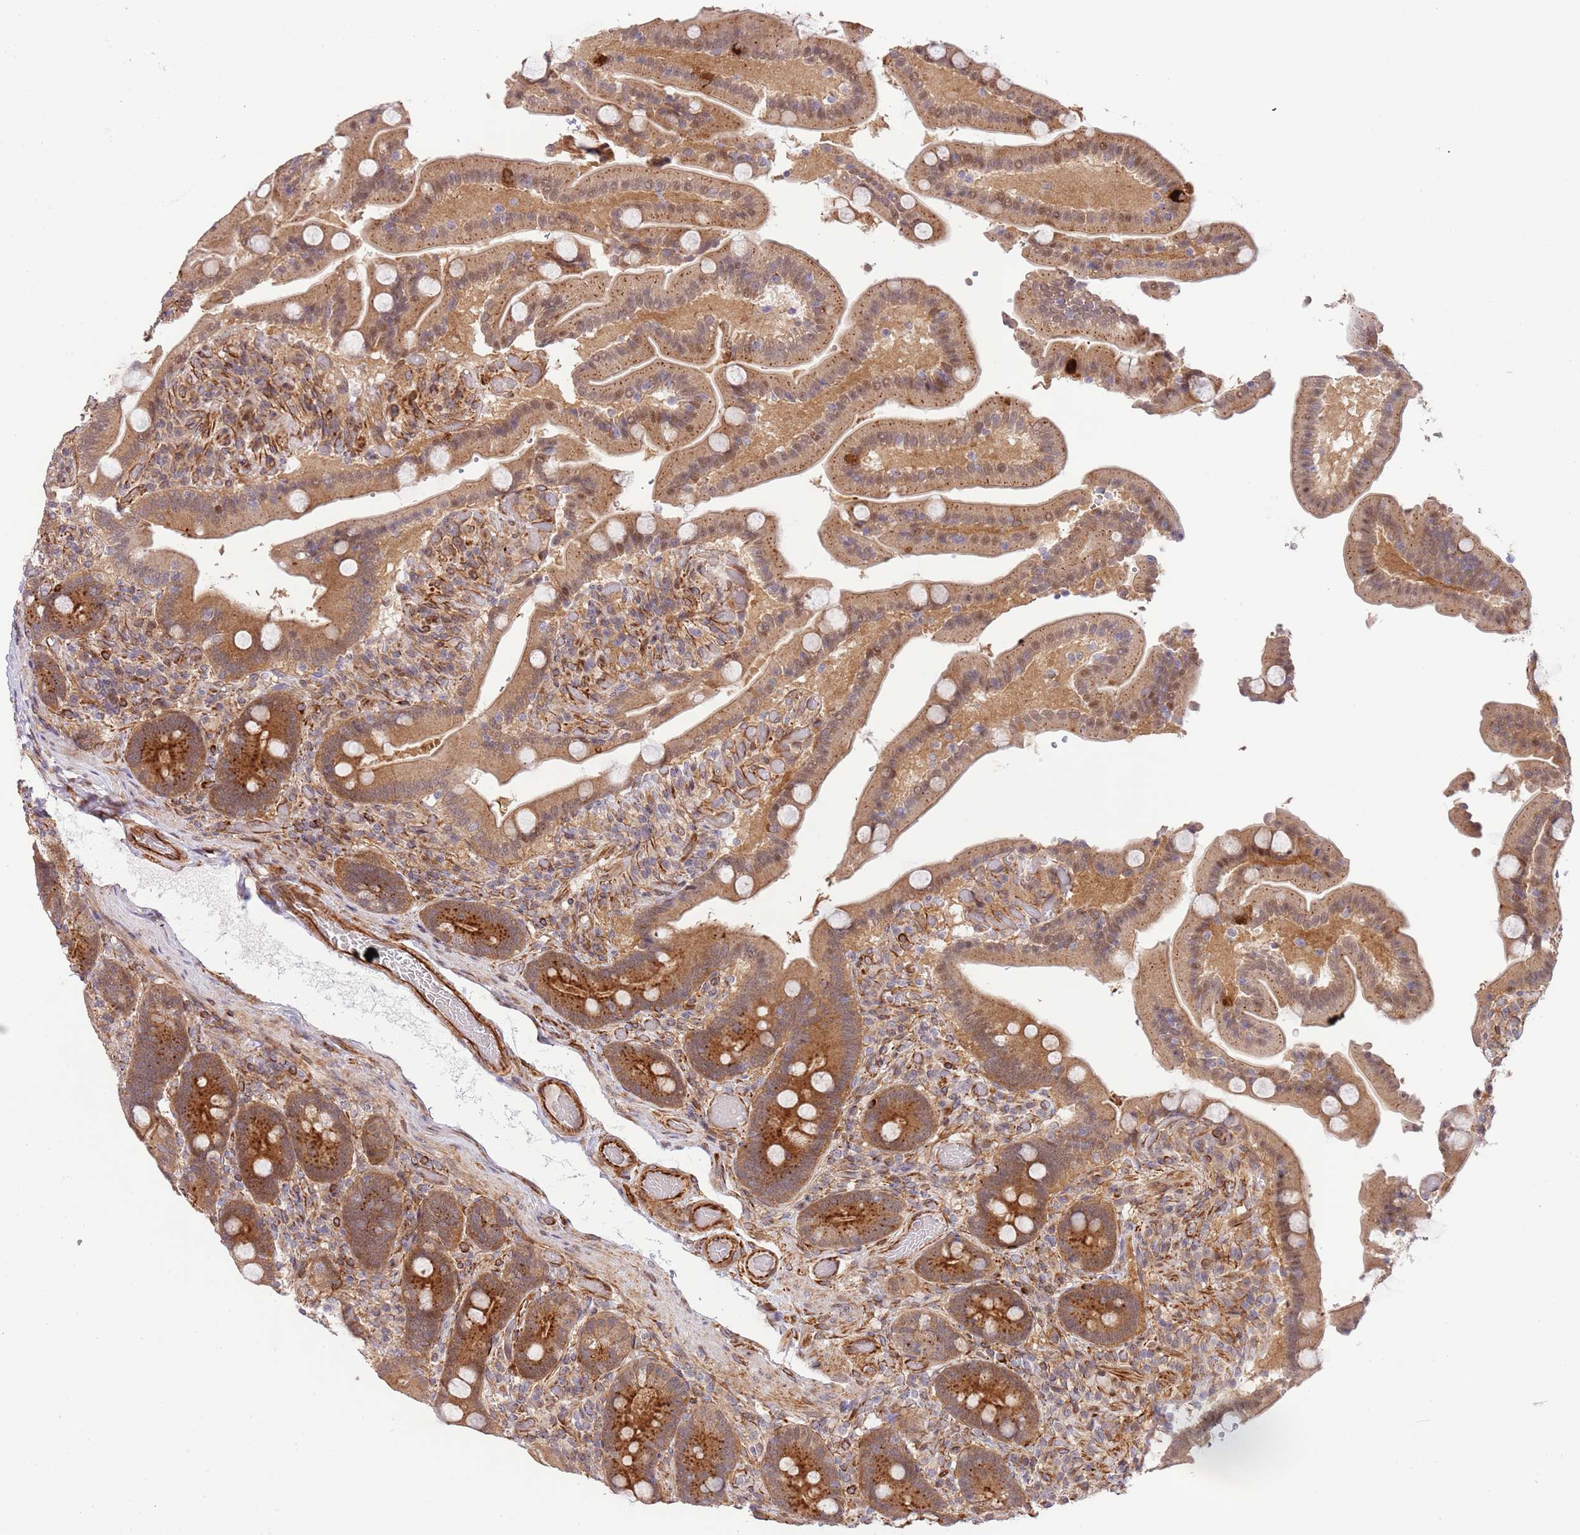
{"staining": {"intensity": "moderate", "quantity": ">75%", "location": "cytoplasmic/membranous"}, "tissue": "duodenum", "cell_type": "Glandular cells", "image_type": "normal", "snomed": [{"axis": "morphology", "description": "Normal tissue, NOS"}, {"axis": "topography", "description": "Duodenum"}], "caption": "The histopathology image displays immunohistochemical staining of normal duodenum. There is moderate cytoplasmic/membranous positivity is identified in about >75% of glandular cells. The staining is performed using DAB (3,3'-diaminobenzidine) brown chromogen to label protein expression. The nuclei are counter-stained blue using hematoxylin.", "gene": "NEK3", "patient": {"sex": "female", "age": 62}}